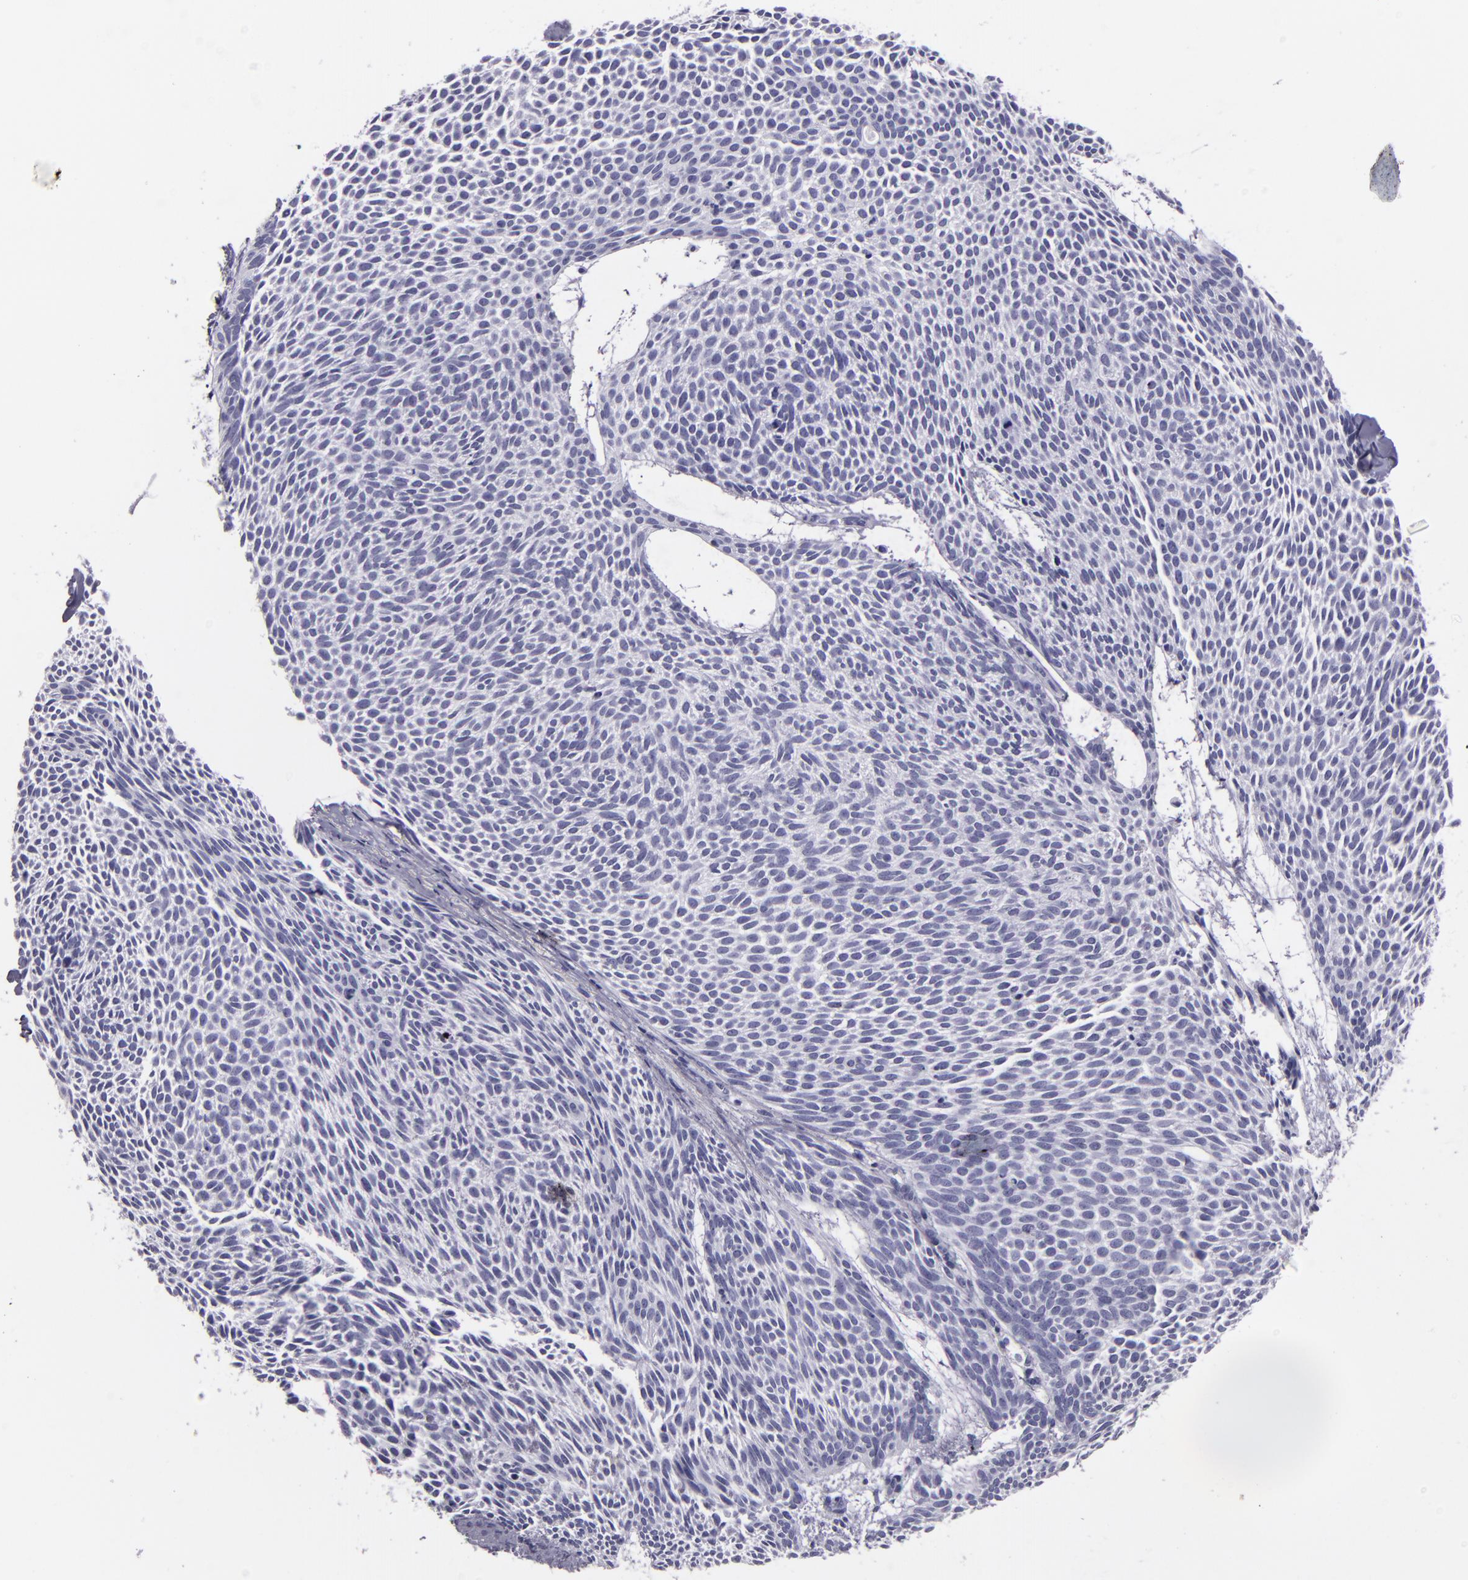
{"staining": {"intensity": "negative", "quantity": "none", "location": "none"}, "tissue": "skin cancer", "cell_type": "Tumor cells", "image_type": "cancer", "snomed": [{"axis": "morphology", "description": "Basal cell carcinoma"}, {"axis": "topography", "description": "Skin"}], "caption": "There is no significant staining in tumor cells of skin basal cell carcinoma.", "gene": "CR2", "patient": {"sex": "male", "age": 84}}